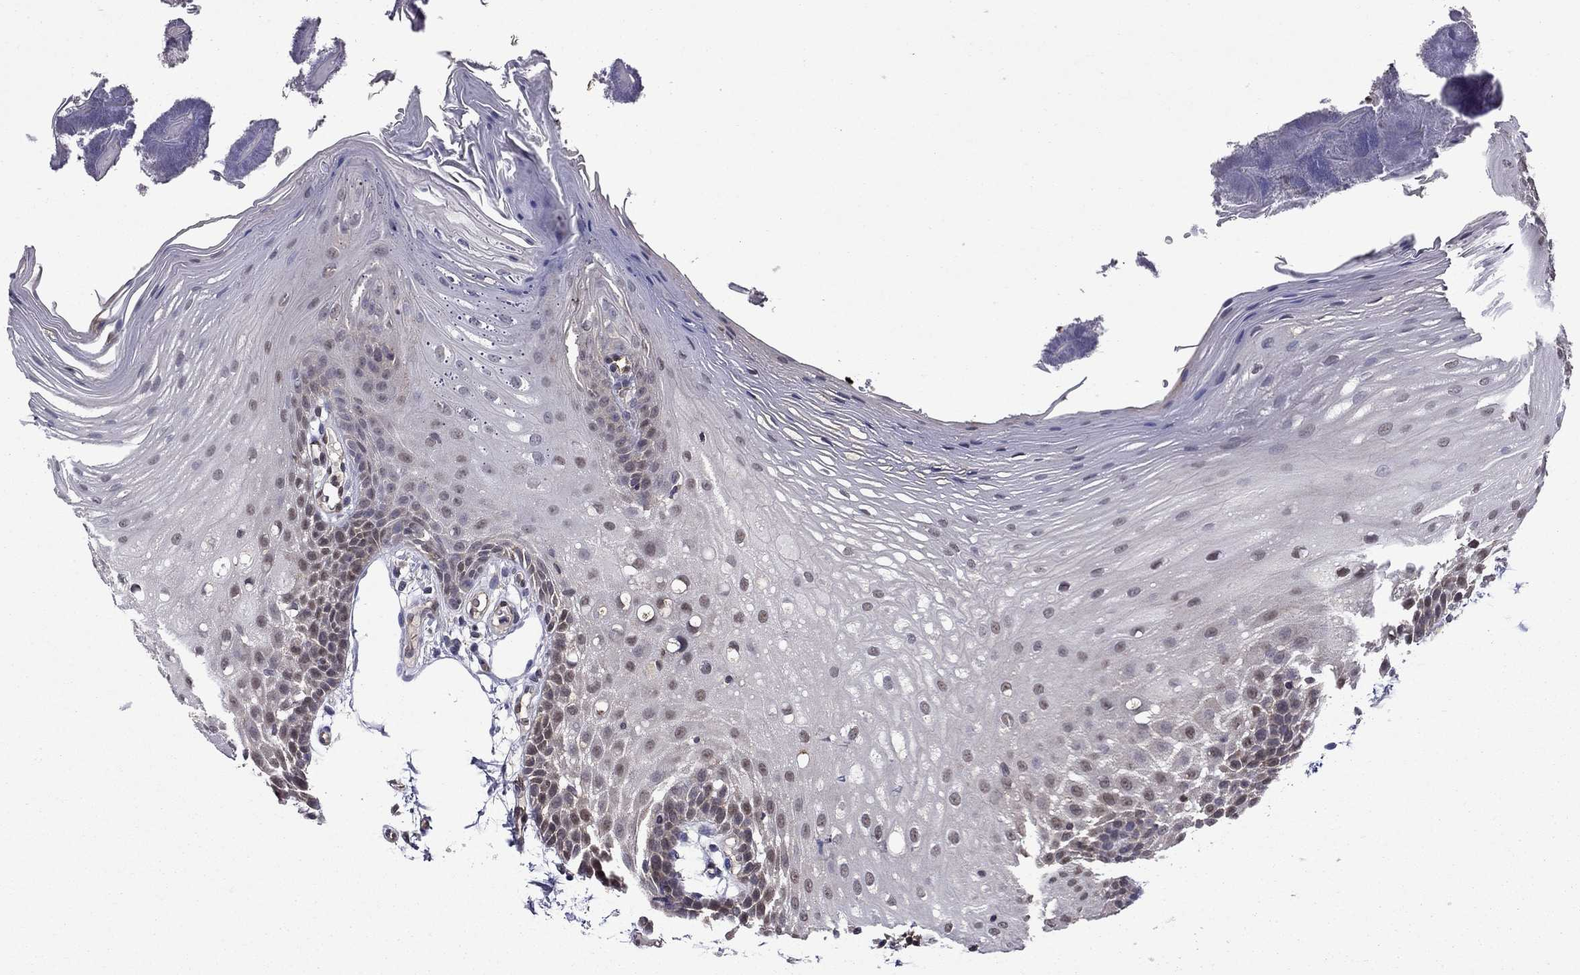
{"staining": {"intensity": "weak", "quantity": "<25%", "location": "nuclear"}, "tissue": "oral mucosa", "cell_type": "Squamous epithelial cells", "image_type": "normal", "snomed": [{"axis": "morphology", "description": "Normal tissue, NOS"}, {"axis": "morphology", "description": "Squamous cell carcinoma, NOS"}, {"axis": "topography", "description": "Oral tissue"}, {"axis": "topography", "description": "Head-Neck"}], "caption": "Photomicrograph shows no significant protein staining in squamous epithelial cells of normal oral mucosa.", "gene": "APPBP2", "patient": {"sex": "male", "age": 69}}